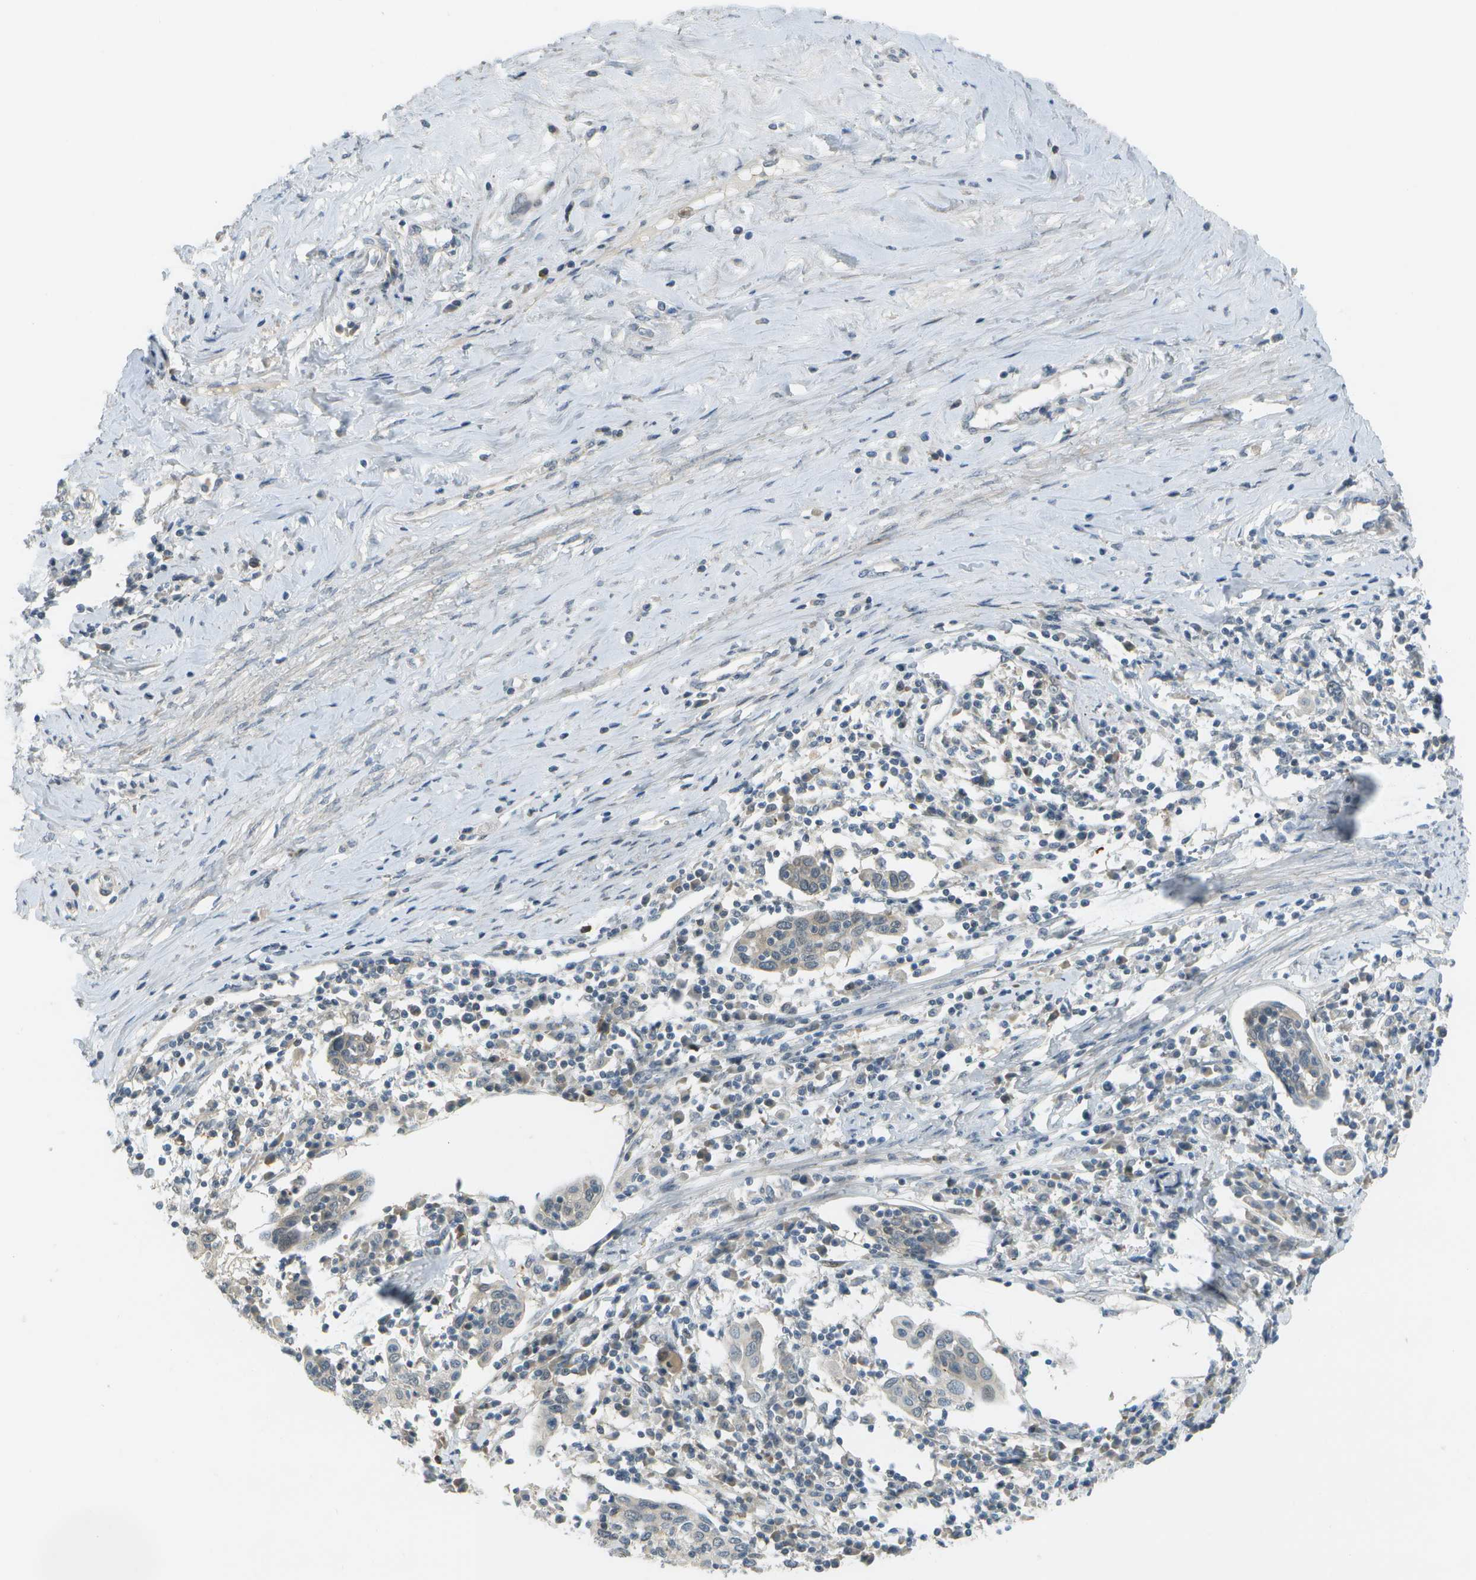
{"staining": {"intensity": "weak", "quantity": "25%-75%", "location": "cytoplasmic/membranous"}, "tissue": "cervical cancer", "cell_type": "Tumor cells", "image_type": "cancer", "snomed": [{"axis": "morphology", "description": "Squamous cell carcinoma, NOS"}, {"axis": "topography", "description": "Cervix"}], "caption": "Human cervical cancer (squamous cell carcinoma) stained with a protein marker shows weak staining in tumor cells.", "gene": "WNK2", "patient": {"sex": "female", "age": 40}}